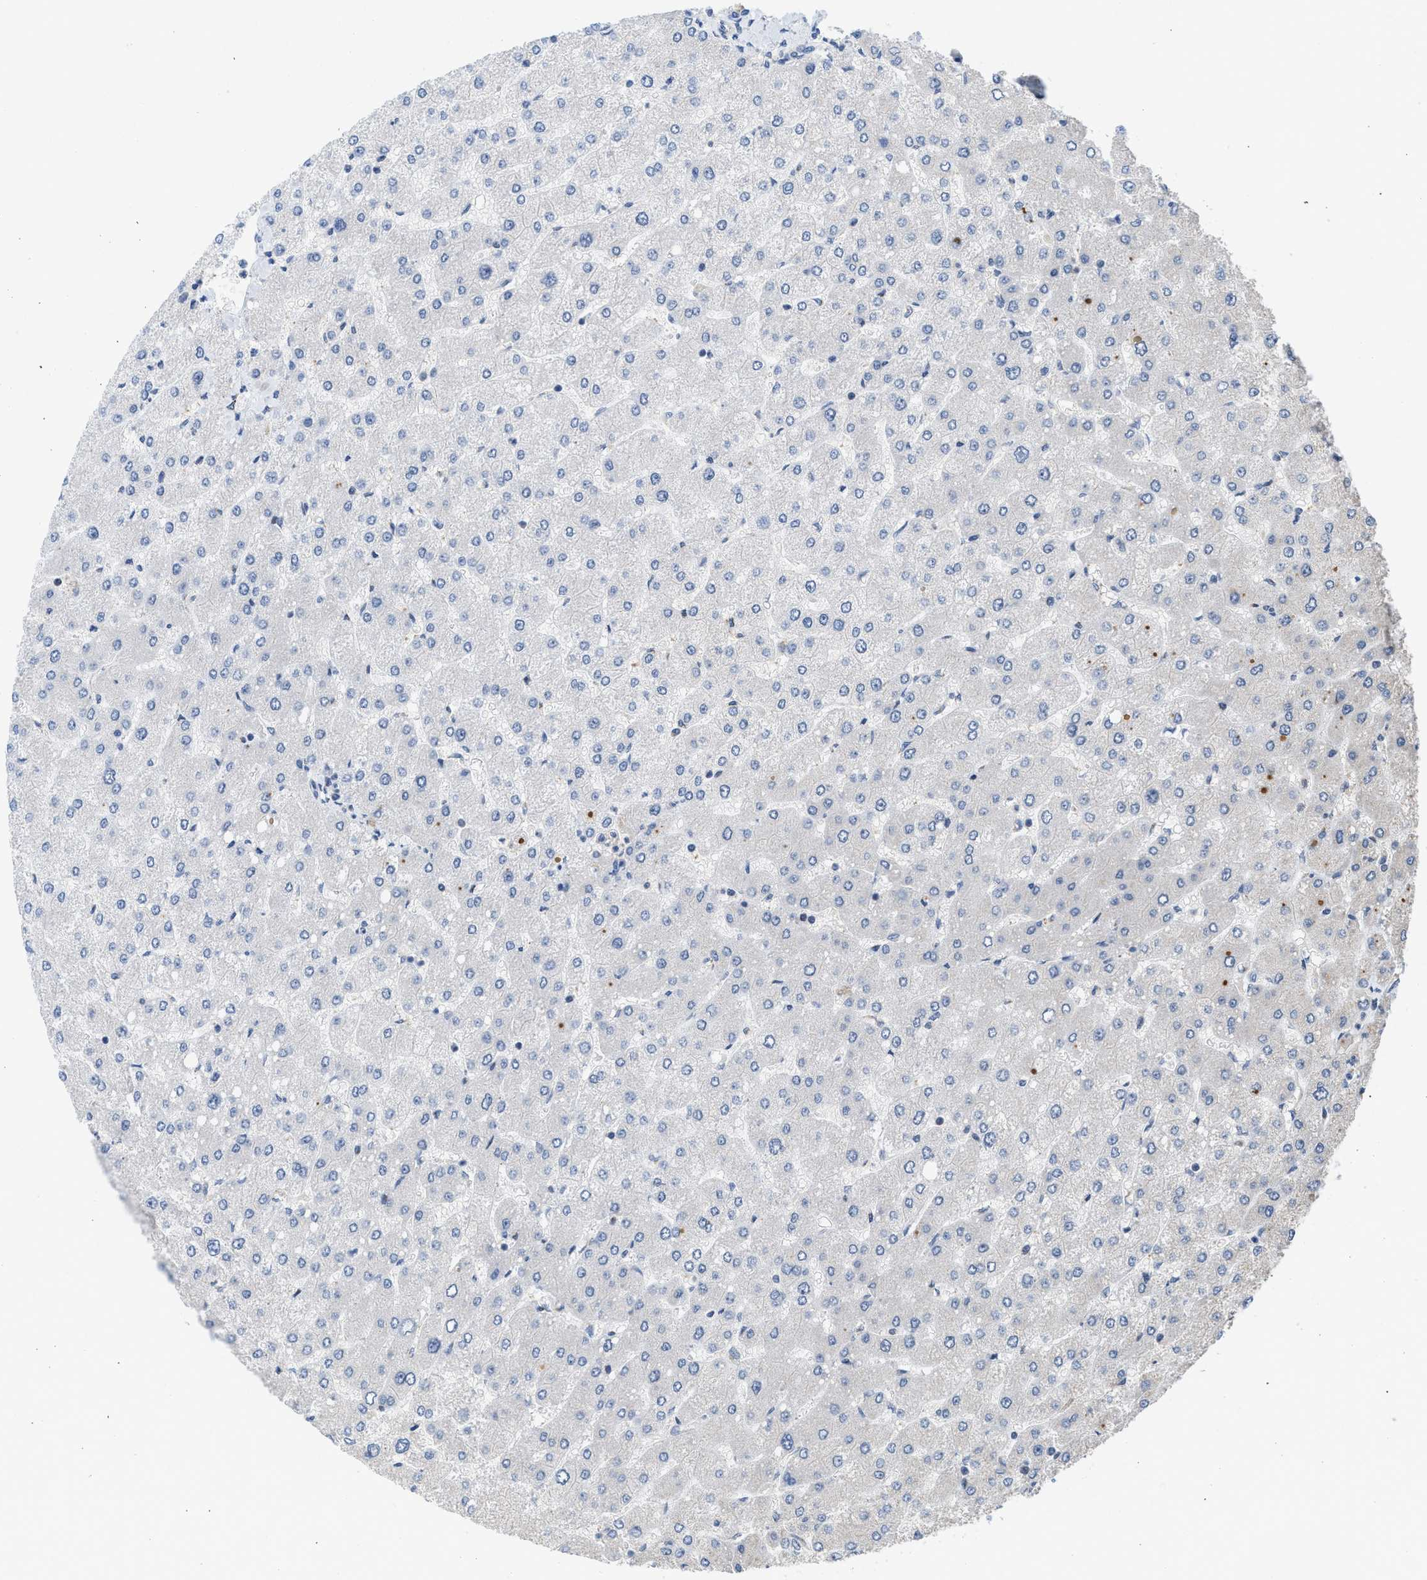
{"staining": {"intensity": "negative", "quantity": "none", "location": "none"}, "tissue": "liver", "cell_type": "Cholangiocytes", "image_type": "normal", "snomed": [{"axis": "morphology", "description": "Normal tissue, NOS"}, {"axis": "topography", "description": "Liver"}], "caption": "This is an IHC image of benign human liver. There is no expression in cholangiocytes.", "gene": "TERF2IP", "patient": {"sex": "male", "age": 55}}